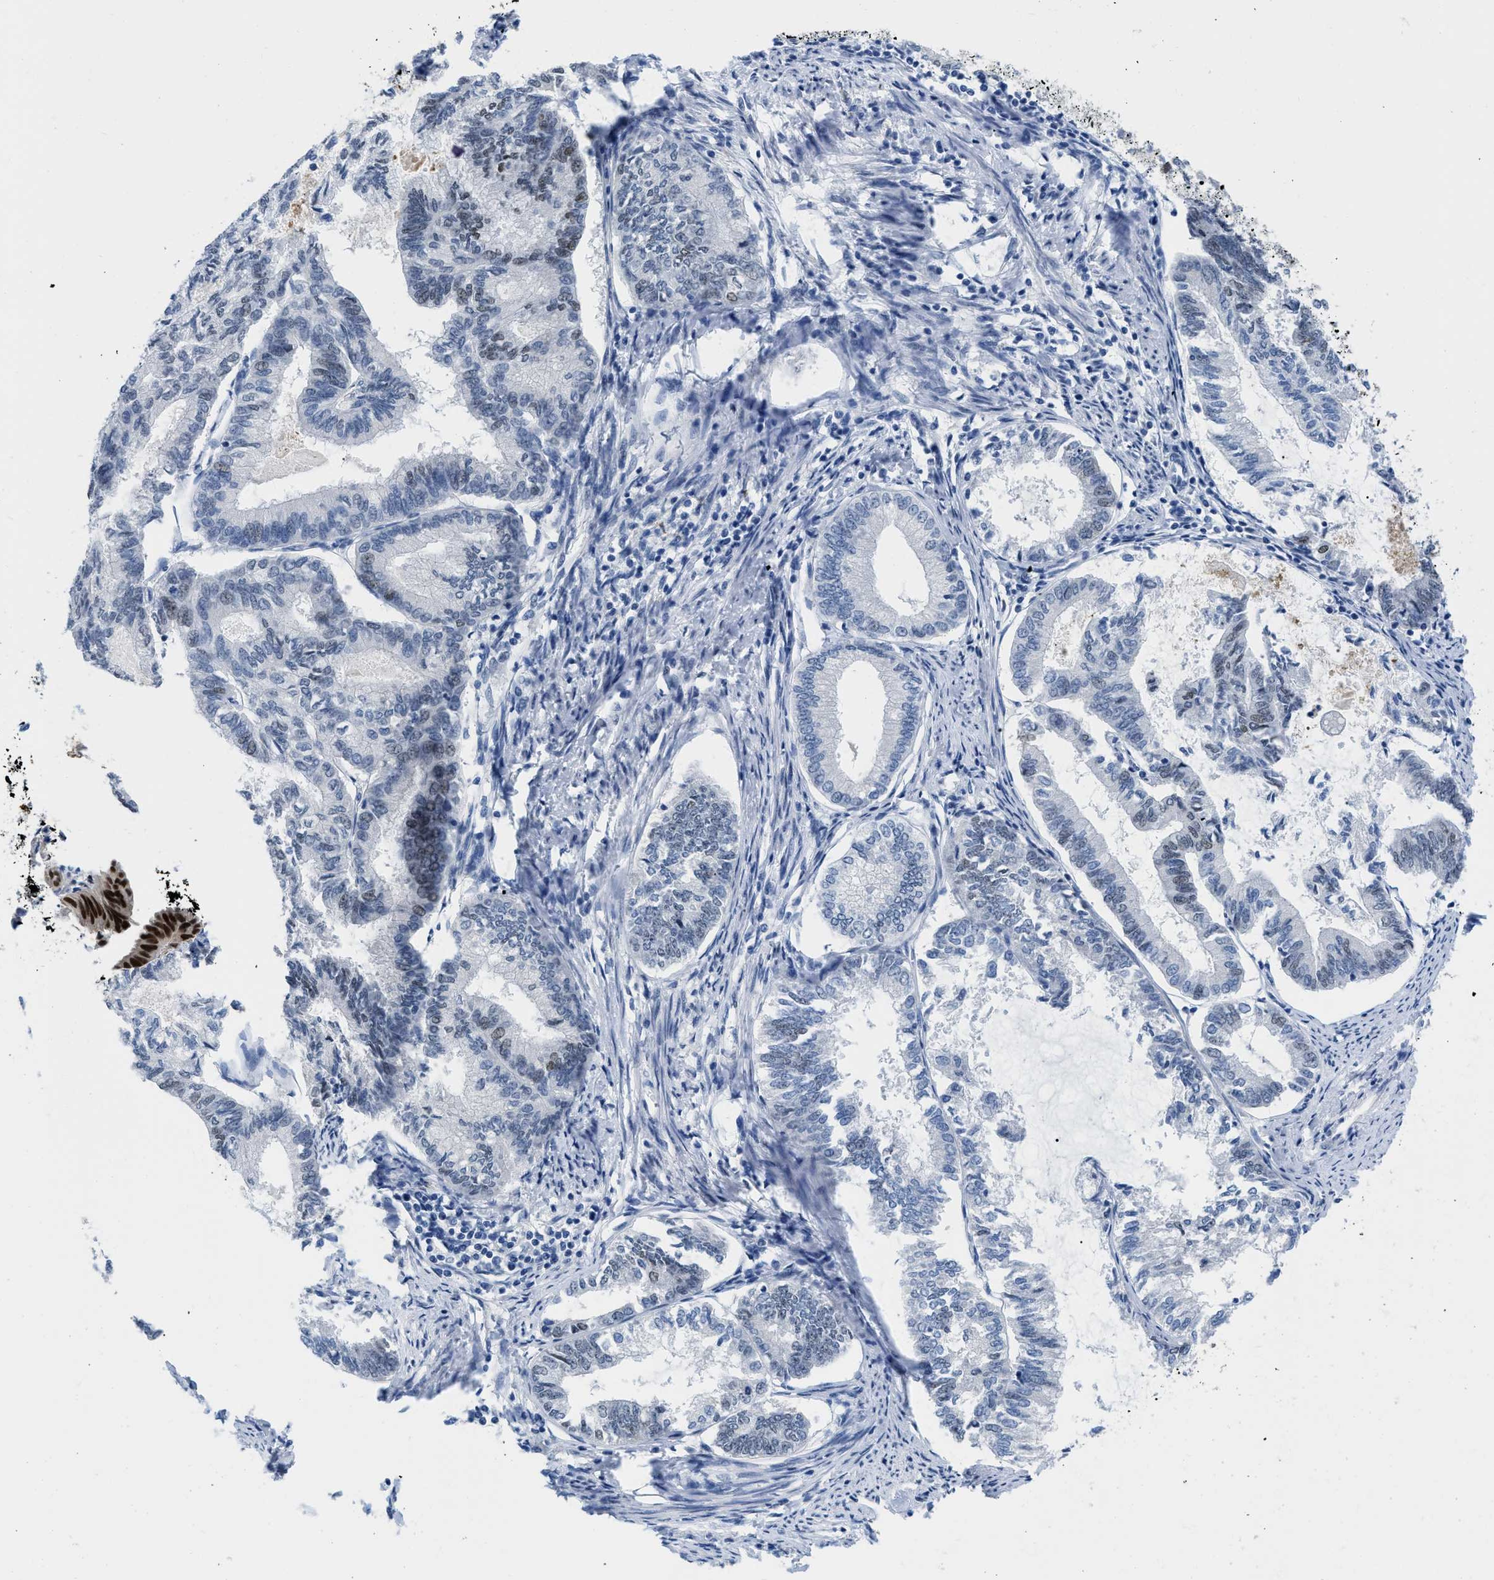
{"staining": {"intensity": "weak", "quantity": "<25%", "location": "nuclear"}, "tissue": "endometrial cancer", "cell_type": "Tumor cells", "image_type": "cancer", "snomed": [{"axis": "morphology", "description": "Adenocarcinoma, NOS"}, {"axis": "topography", "description": "Endometrium"}], "caption": "Immunohistochemical staining of endometrial cancer (adenocarcinoma) exhibits no significant expression in tumor cells.", "gene": "NFIX", "patient": {"sex": "female", "age": 86}}